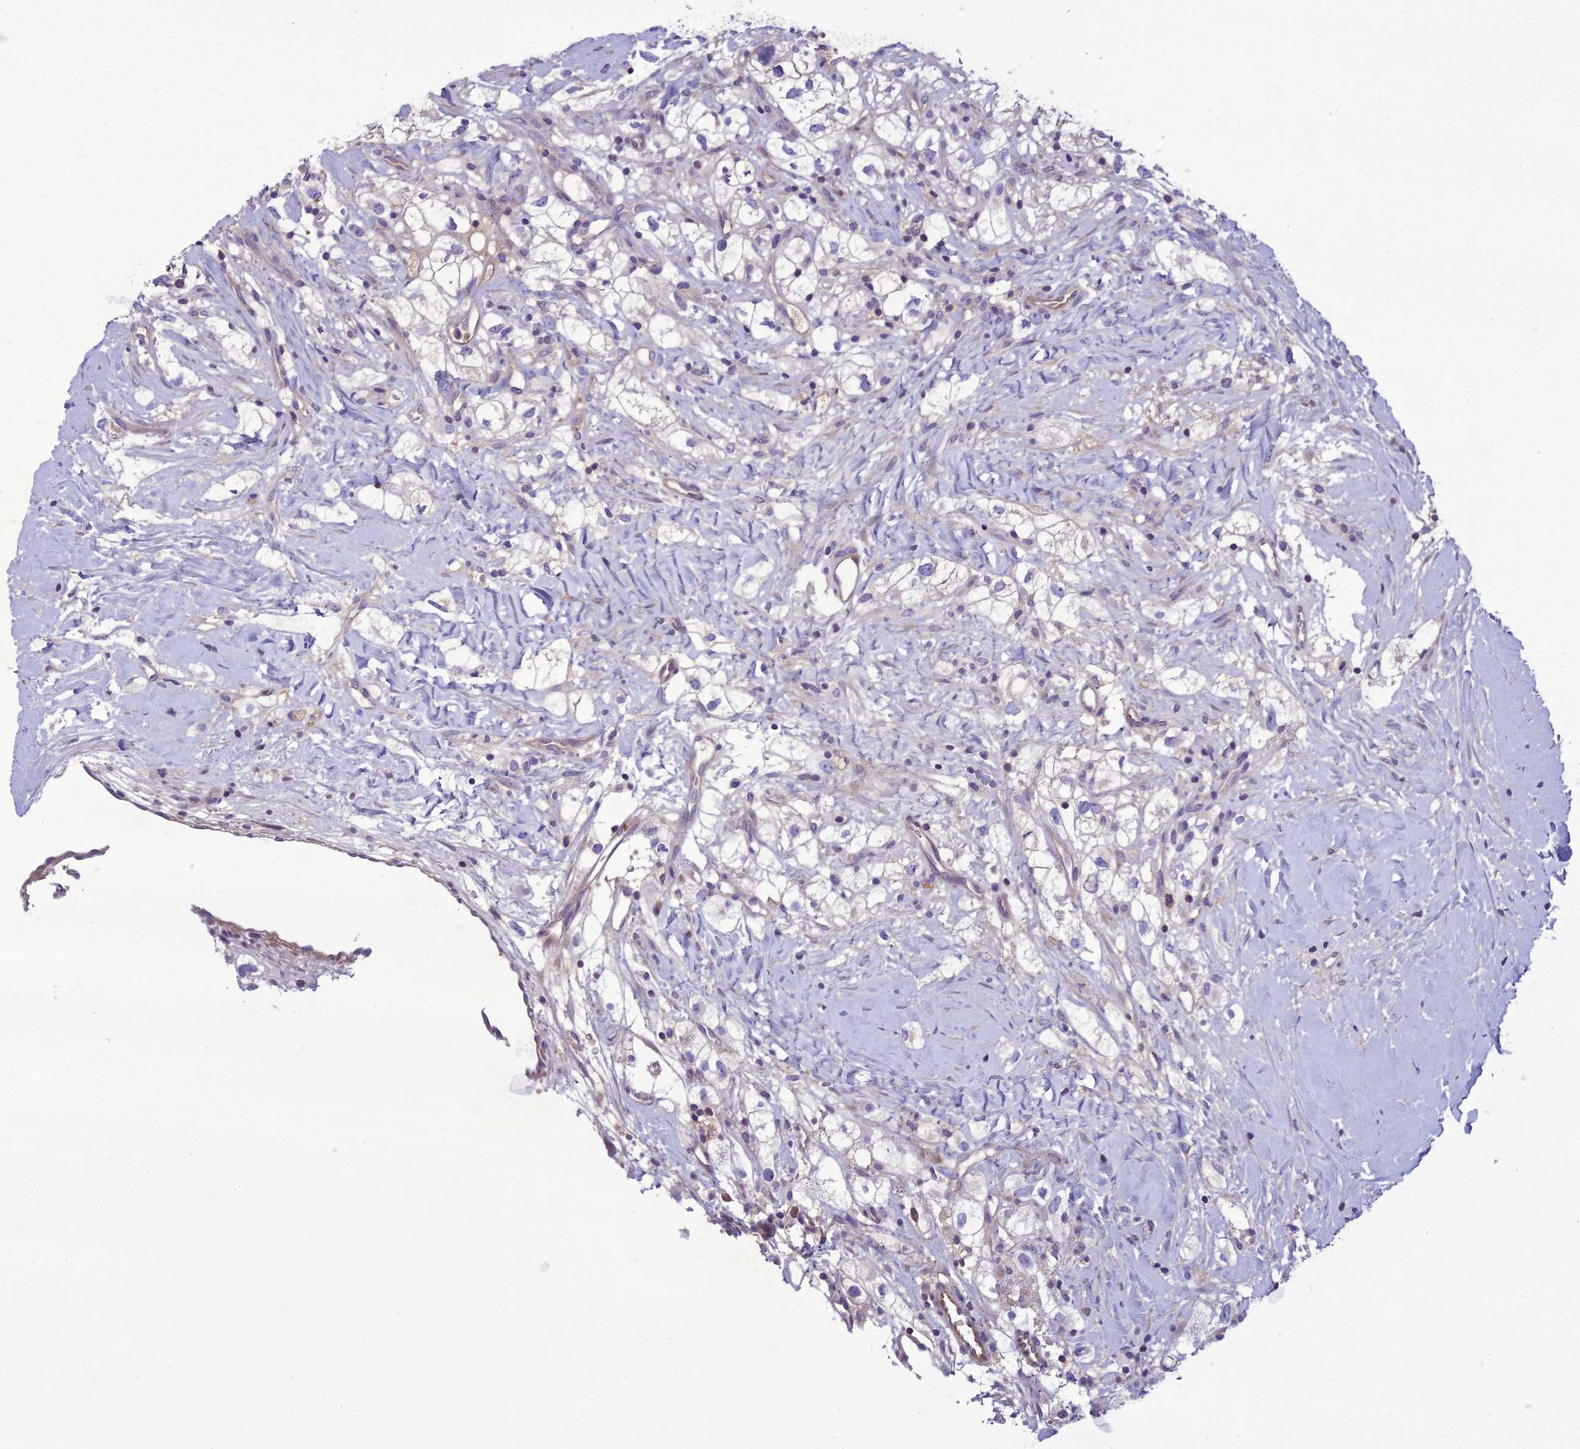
{"staining": {"intensity": "negative", "quantity": "none", "location": "none"}, "tissue": "renal cancer", "cell_type": "Tumor cells", "image_type": "cancer", "snomed": [{"axis": "morphology", "description": "Adenocarcinoma, NOS"}, {"axis": "topography", "description": "Kidney"}], "caption": "DAB (3,3'-diaminobenzidine) immunohistochemical staining of human renal adenocarcinoma demonstrates no significant expression in tumor cells. (Immunohistochemistry, brightfield microscopy, high magnification).", "gene": "GDF6", "patient": {"sex": "male", "age": 59}}